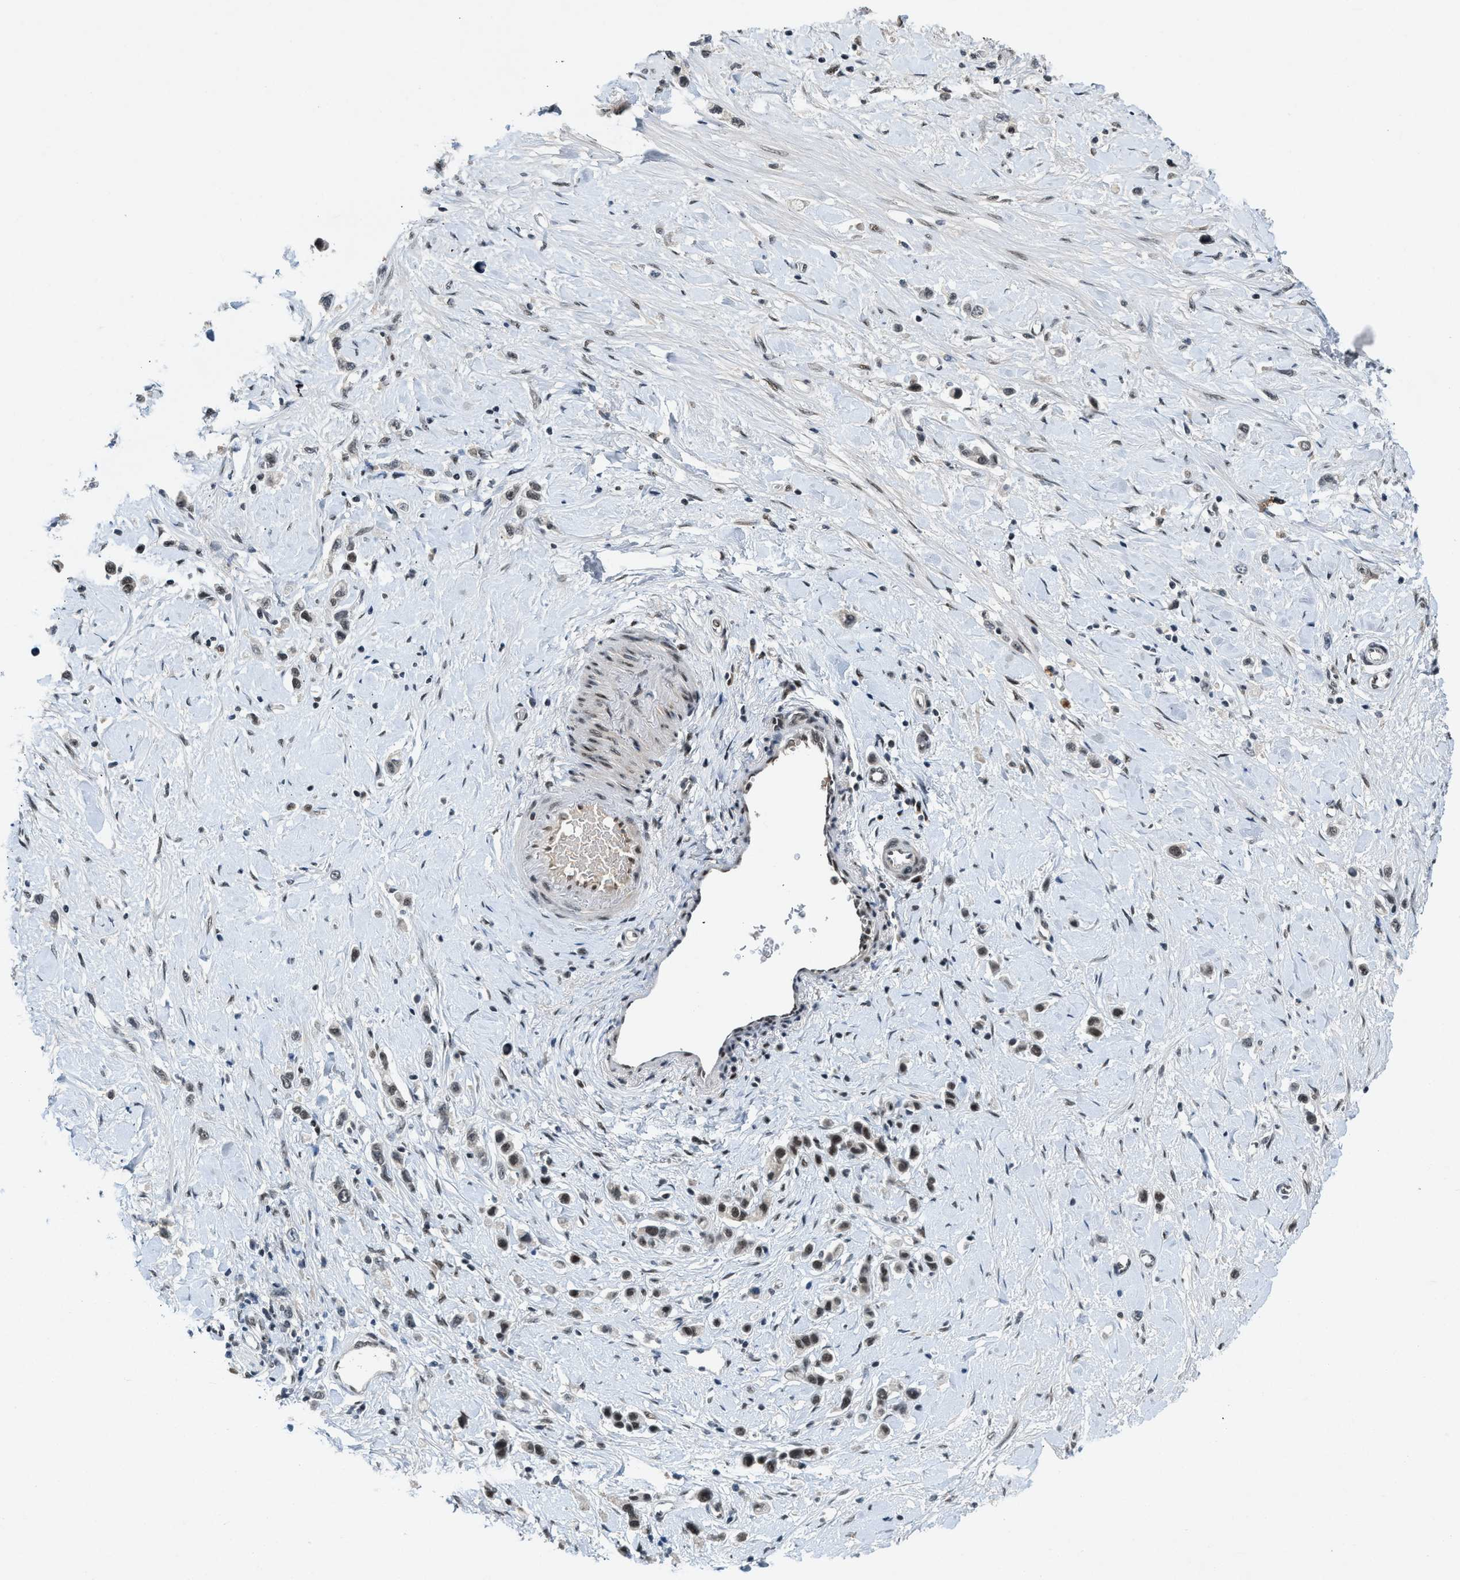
{"staining": {"intensity": "moderate", "quantity": ">75%", "location": "nuclear"}, "tissue": "stomach cancer", "cell_type": "Tumor cells", "image_type": "cancer", "snomed": [{"axis": "morphology", "description": "Adenocarcinoma, NOS"}, {"axis": "topography", "description": "Stomach"}], "caption": "The image shows immunohistochemical staining of stomach adenocarcinoma. There is moderate nuclear positivity is identified in about >75% of tumor cells.", "gene": "NCOA1", "patient": {"sex": "female", "age": 65}}